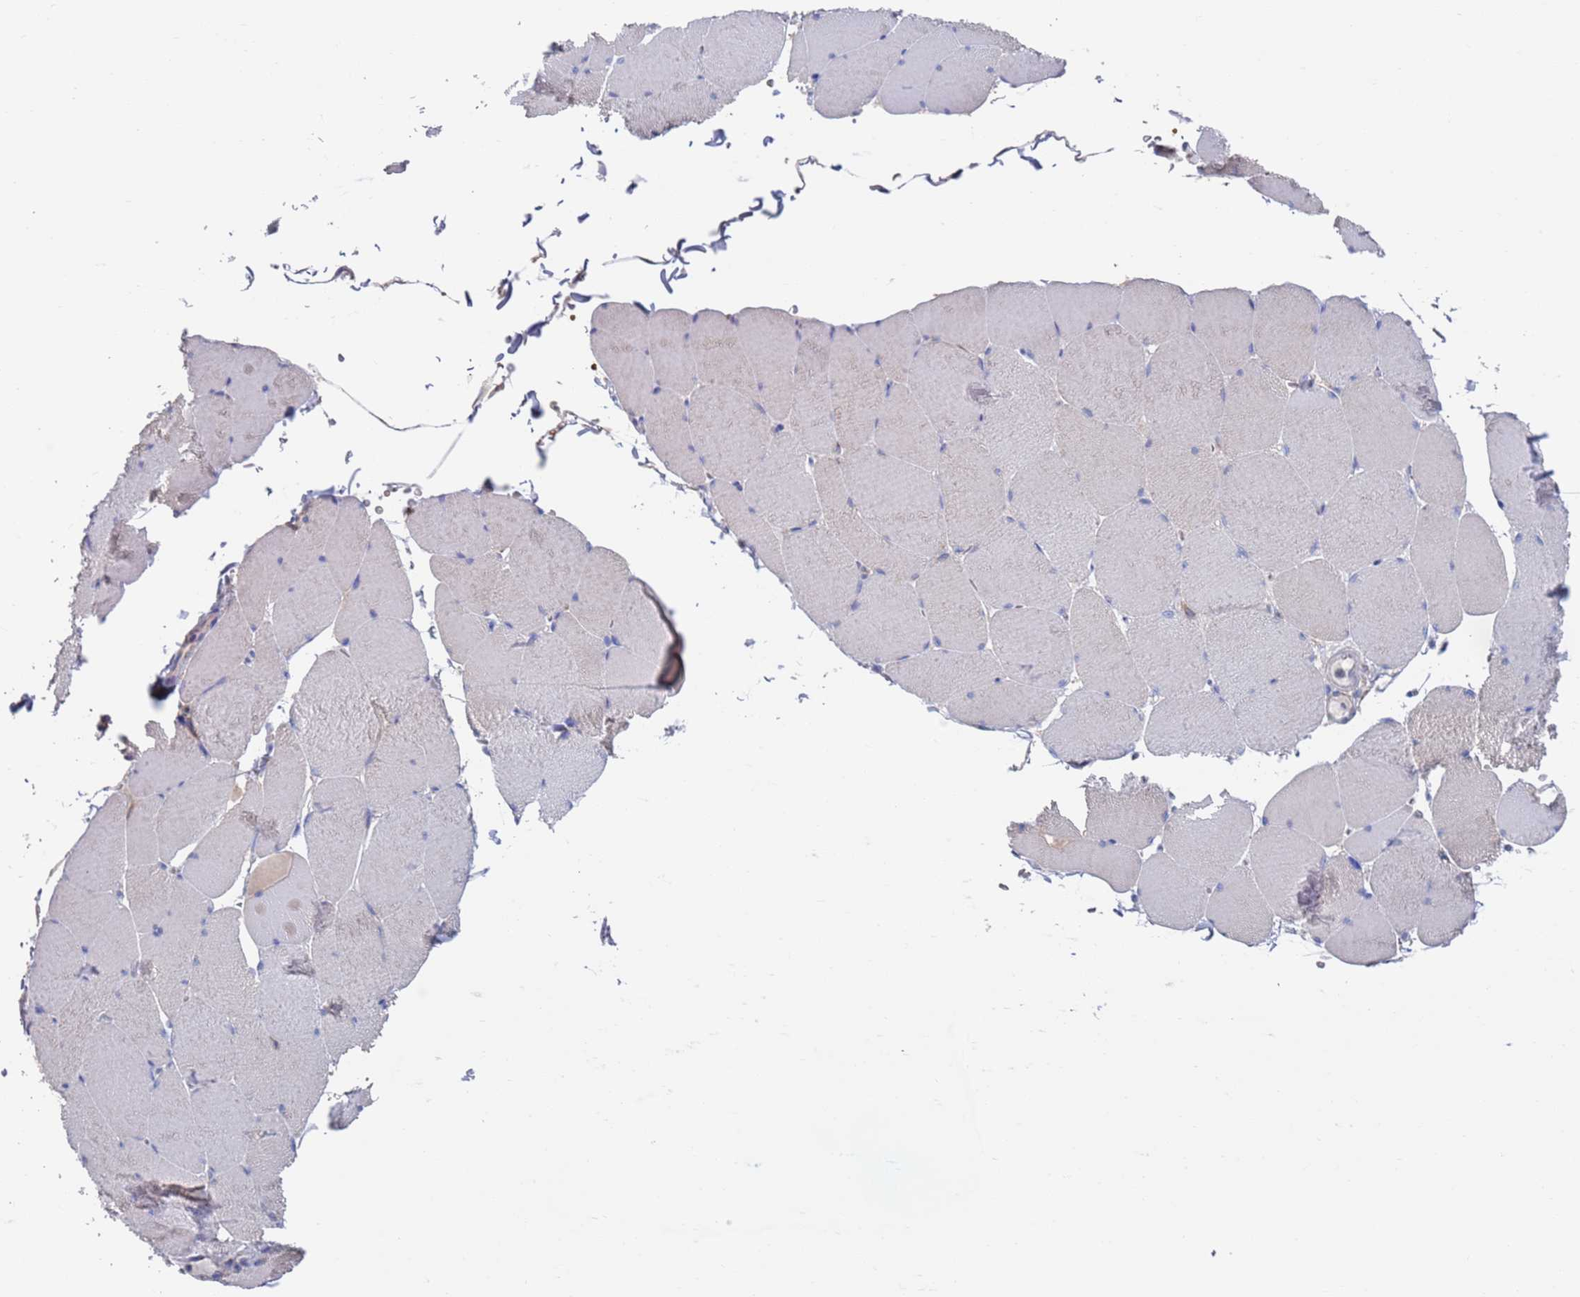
{"staining": {"intensity": "negative", "quantity": "none", "location": "none"}, "tissue": "skeletal muscle", "cell_type": "Myocytes", "image_type": "normal", "snomed": [{"axis": "morphology", "description": "Normal tissue, NOS"}, {"axis": "topography", "description": "Skeletal muscle"}, {"axis": "topography", "description": "Head-Neck"}], "caption": "This photomicrograph is of unremarkable skeletal muscle stained with IHC to label a protein in brown with the nuclei are counter-stained blue. There is no expression in myocytes. (DAB (3,3'-diaminobenzidine) IHC, high magnification).", "gene": "CHCHD6", "patient": {"sex": "male", "age": 66}}